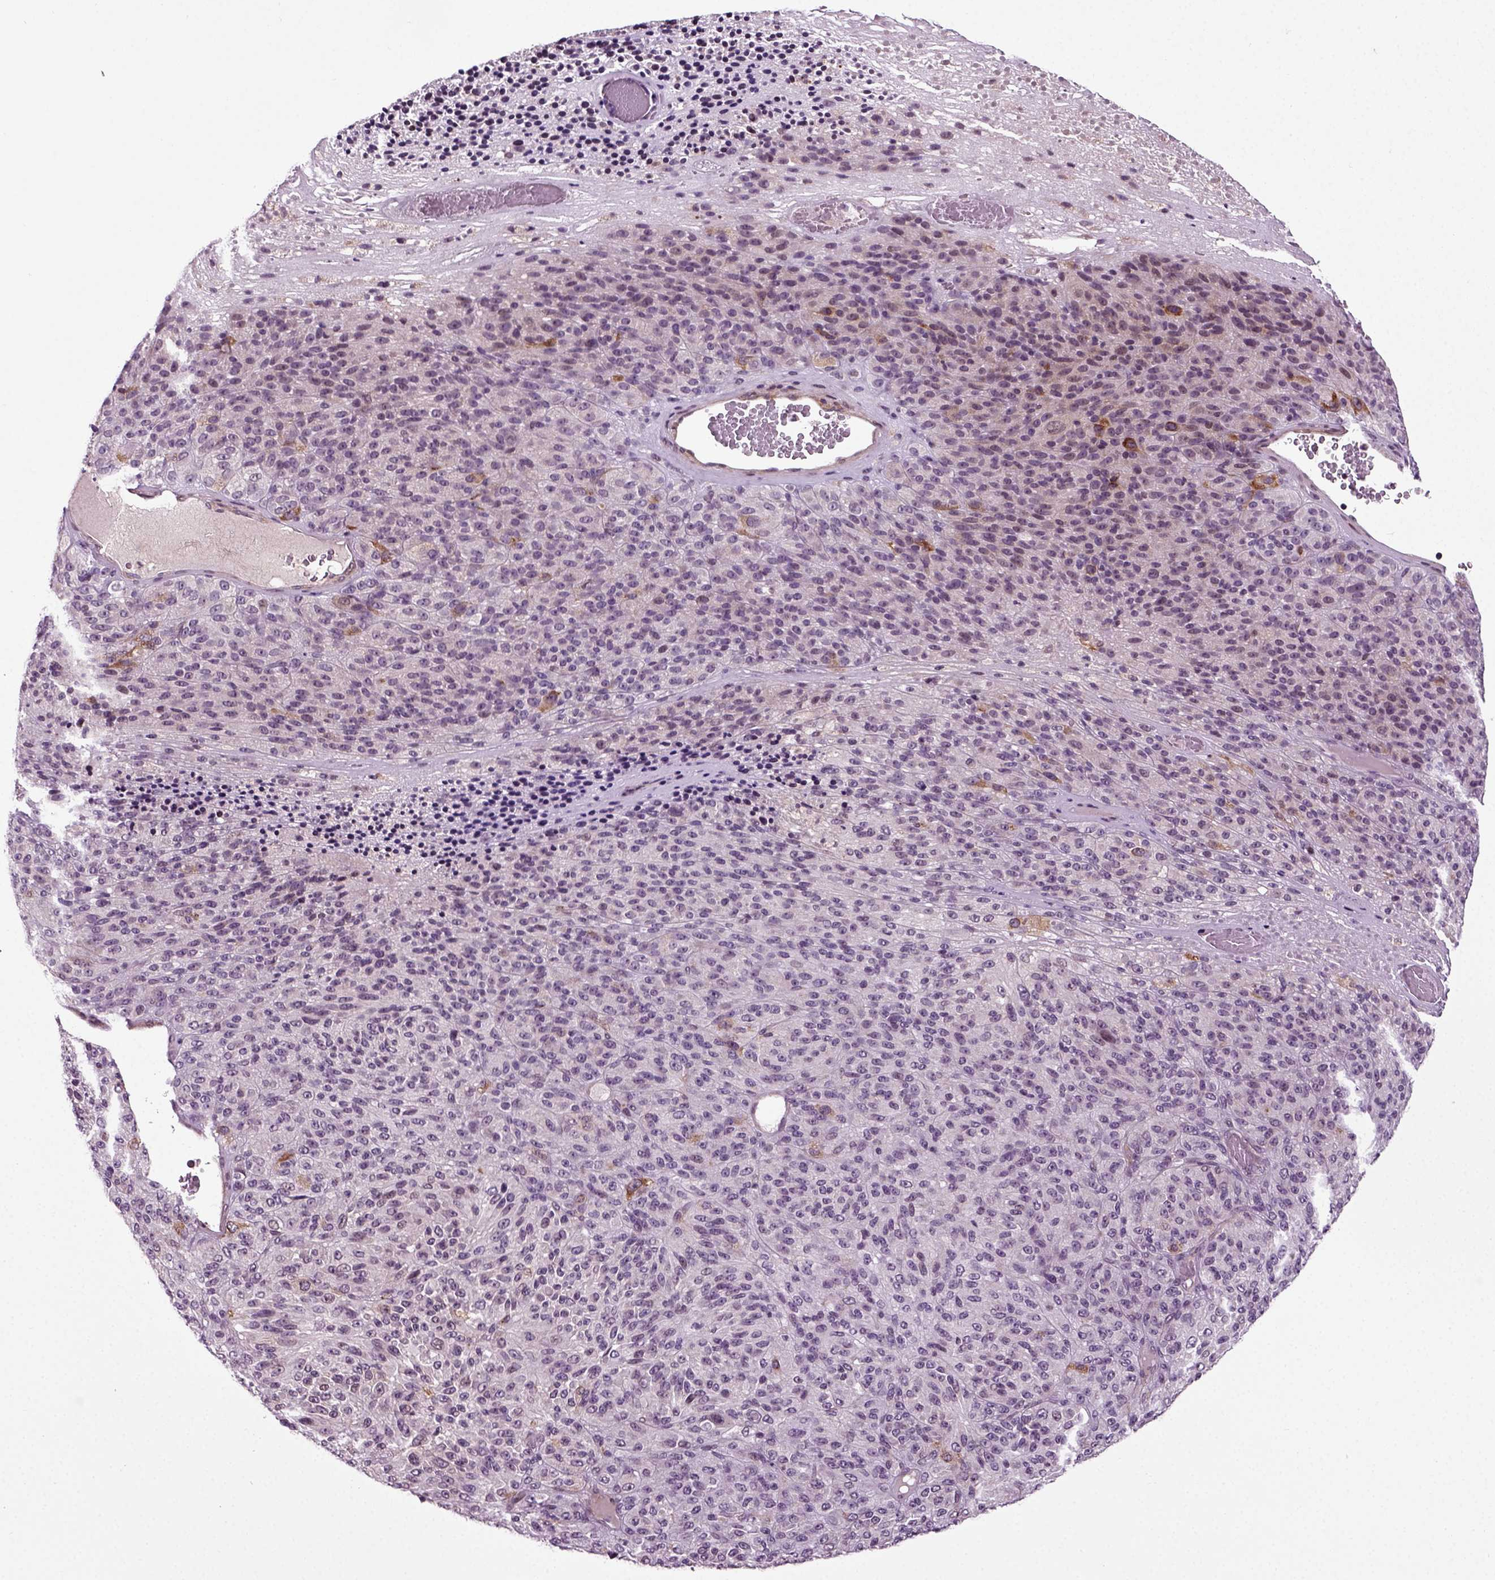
{"staining": {"intensity": "negative", "quantity": "none", "location": "none"}, "tissue": "melanoma", "cell_type": "Tumor cells", "image_type": "cancer", "snomed": [{"axis": "morphology", "description": "Malignant melanoma, Metastatic site"}, {"axis": "topography", "description": "Brain"}], "caption": "Photomicrograph shows no significant protein expression in tumor cells of malignant melanoma (metastatic site).", "gene": "KNSTRN", "patient": {"sex": "female", "age": 56}}